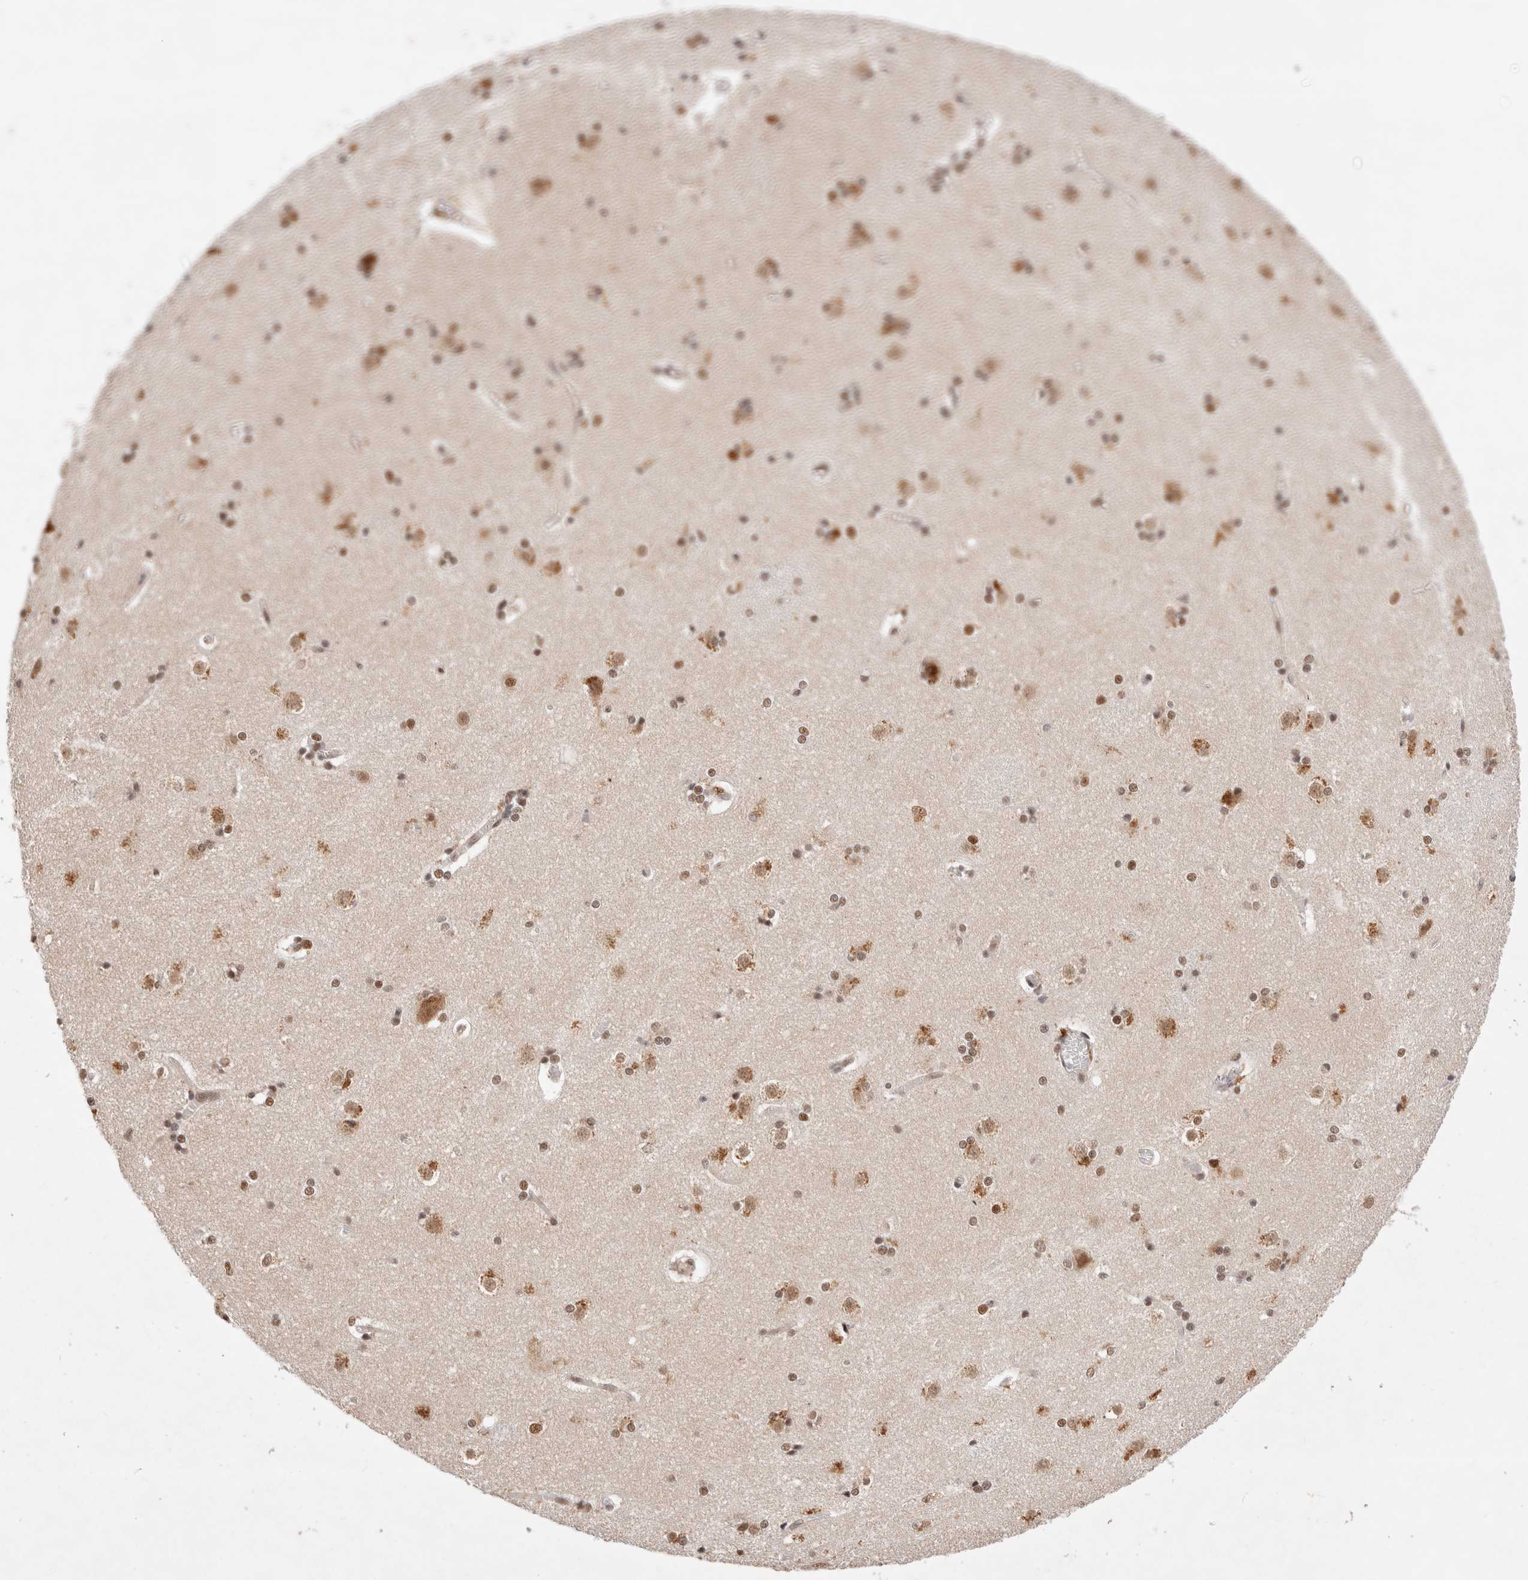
{"staining": {"intensity": "moderate", "quantity": ">75%", "location": "cytoplasmic/membranous,nuclear"}, "tissue": "caudate", "cell_type": "Glial cells", "image_type": "normal", "snomed": [{"axis": "morphology", "description": "Normal tissue, NOS"}, {"axis": "topography", "description": "Lateral ventricle wall"}], "caption": "The photomicrograph displays a brown stain indicating the presence of a protein in the cytoplasmic/membranous,nuclear of glial cells in caudate. The protein of interest is shown in brown color, while the nuclei are stained blue.", "gene": "GTF2I", "patient": {"sex": "female", "age": 19}}